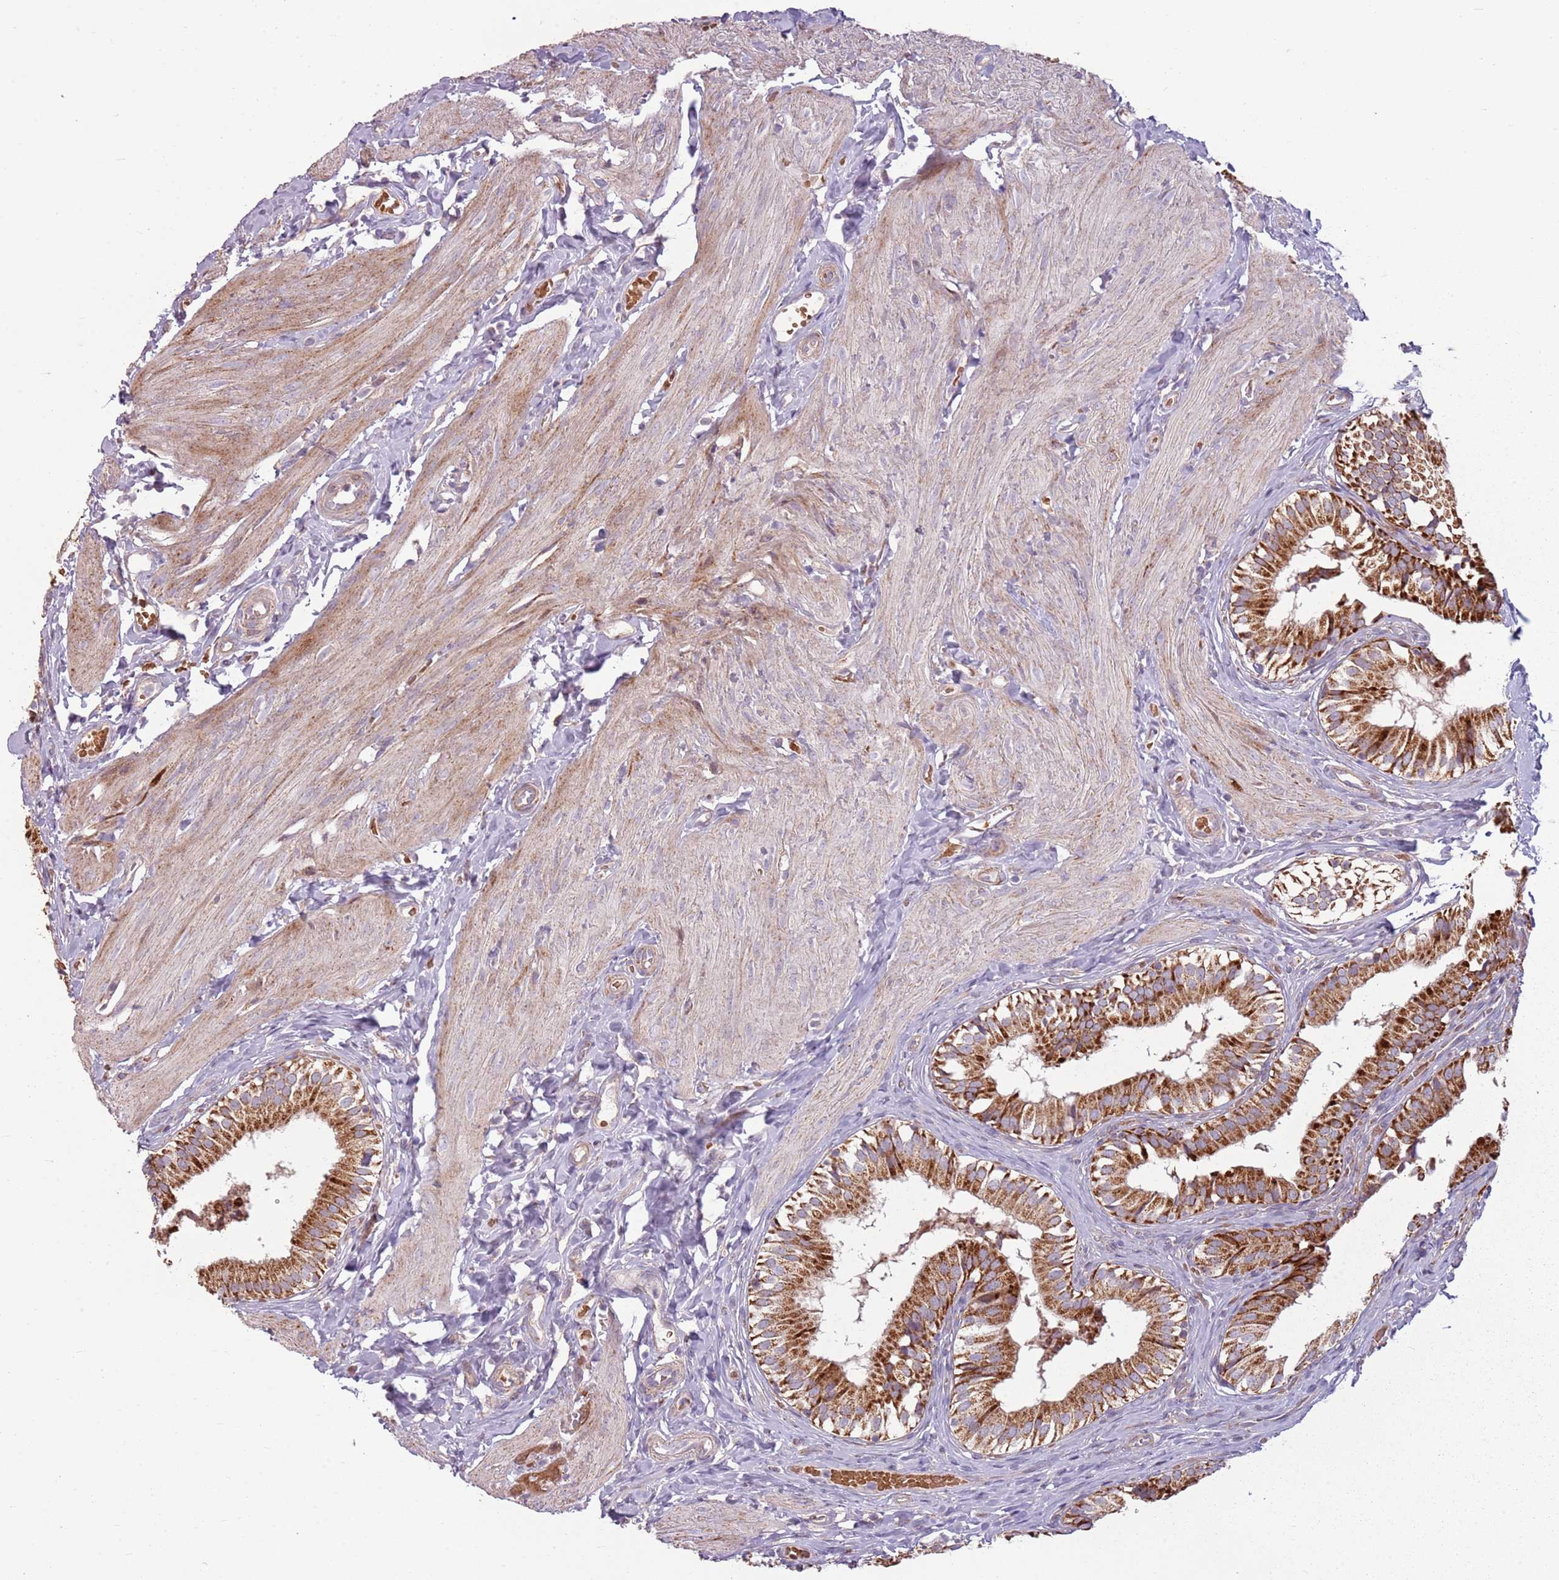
{"staining": {"intensity": "strong", "quantity": ">75%", "location": "cytoplasmic/membranous"}, "tissue": "gallbladder", "cell_type": "Glandular cells", "image_type": "normal", "snomed": [{"axis": "morphology", "description": "Normal tissue, NOS"}, {"axis": "topography", "description": "Gallbladder"}], "caption": "A high amount of strong cytoplasmic/membranous expression is seen in about >75% of glandular cells in unremarkable gallbladder.", "gene": "ZNF530", "patient": {"sex": "female", "age": 47}}